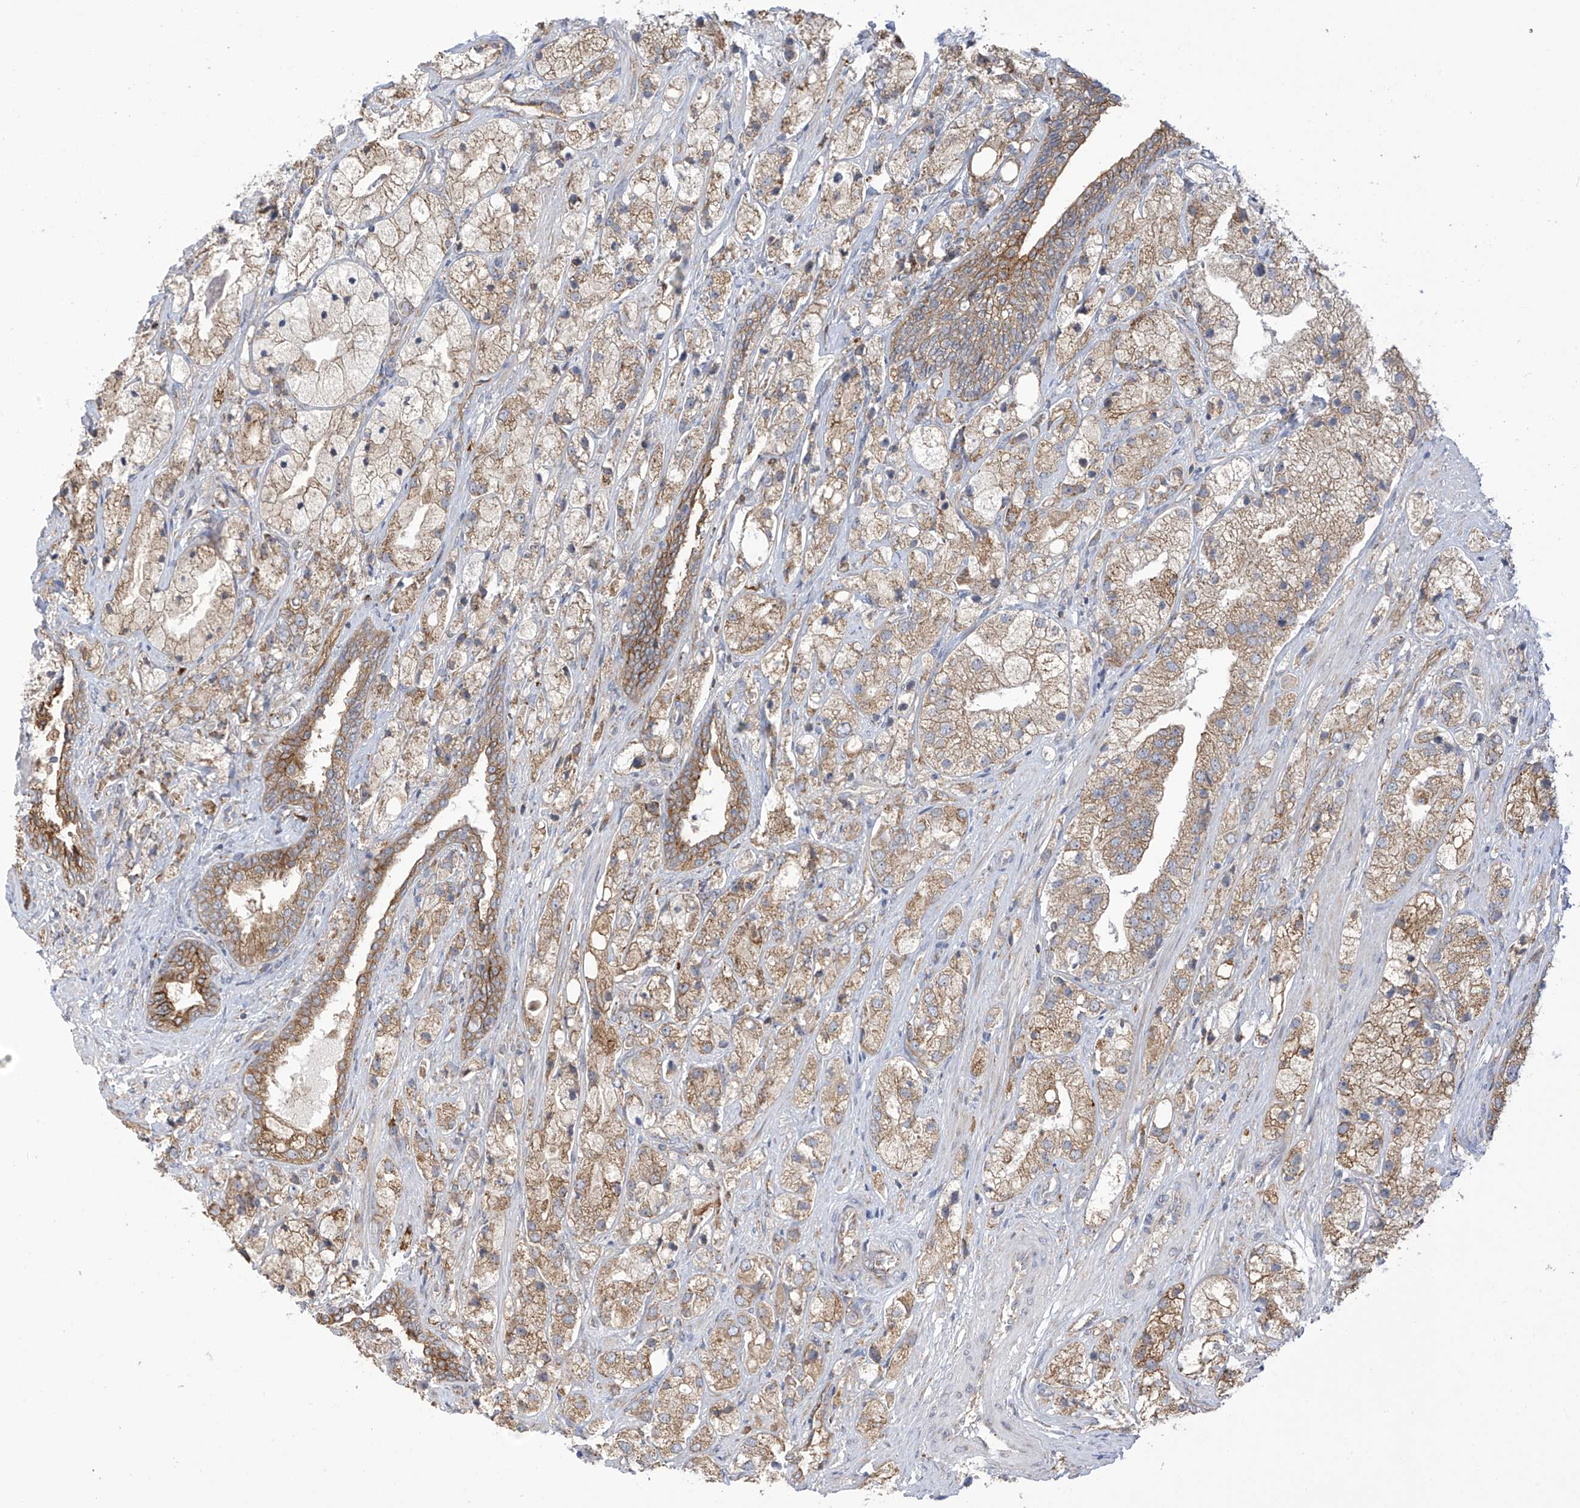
{"staining": {"intensity": "moderate", "quantity": "25%-75%", "location": "cytoplasmic/membranous"}, "tissue": "prostate cancer", "cell_type": "Tumor cells", "image_type": "cancer", "snomed": [{"axis": "morphology", "description": "Adenocarcinoma, High grade"}, {"axis": "topography", "description": "Prostate"}], "caption": "Immunohistochemical staining of human prostate cancer (high-grade adenocarcinoma) reveals medium levels of moderate cytoplasmic/membranous staining in about 25%-75% of tumor cells.", "gene": "KIAA1522", "patient": {"sex": "male", "age": 50}}